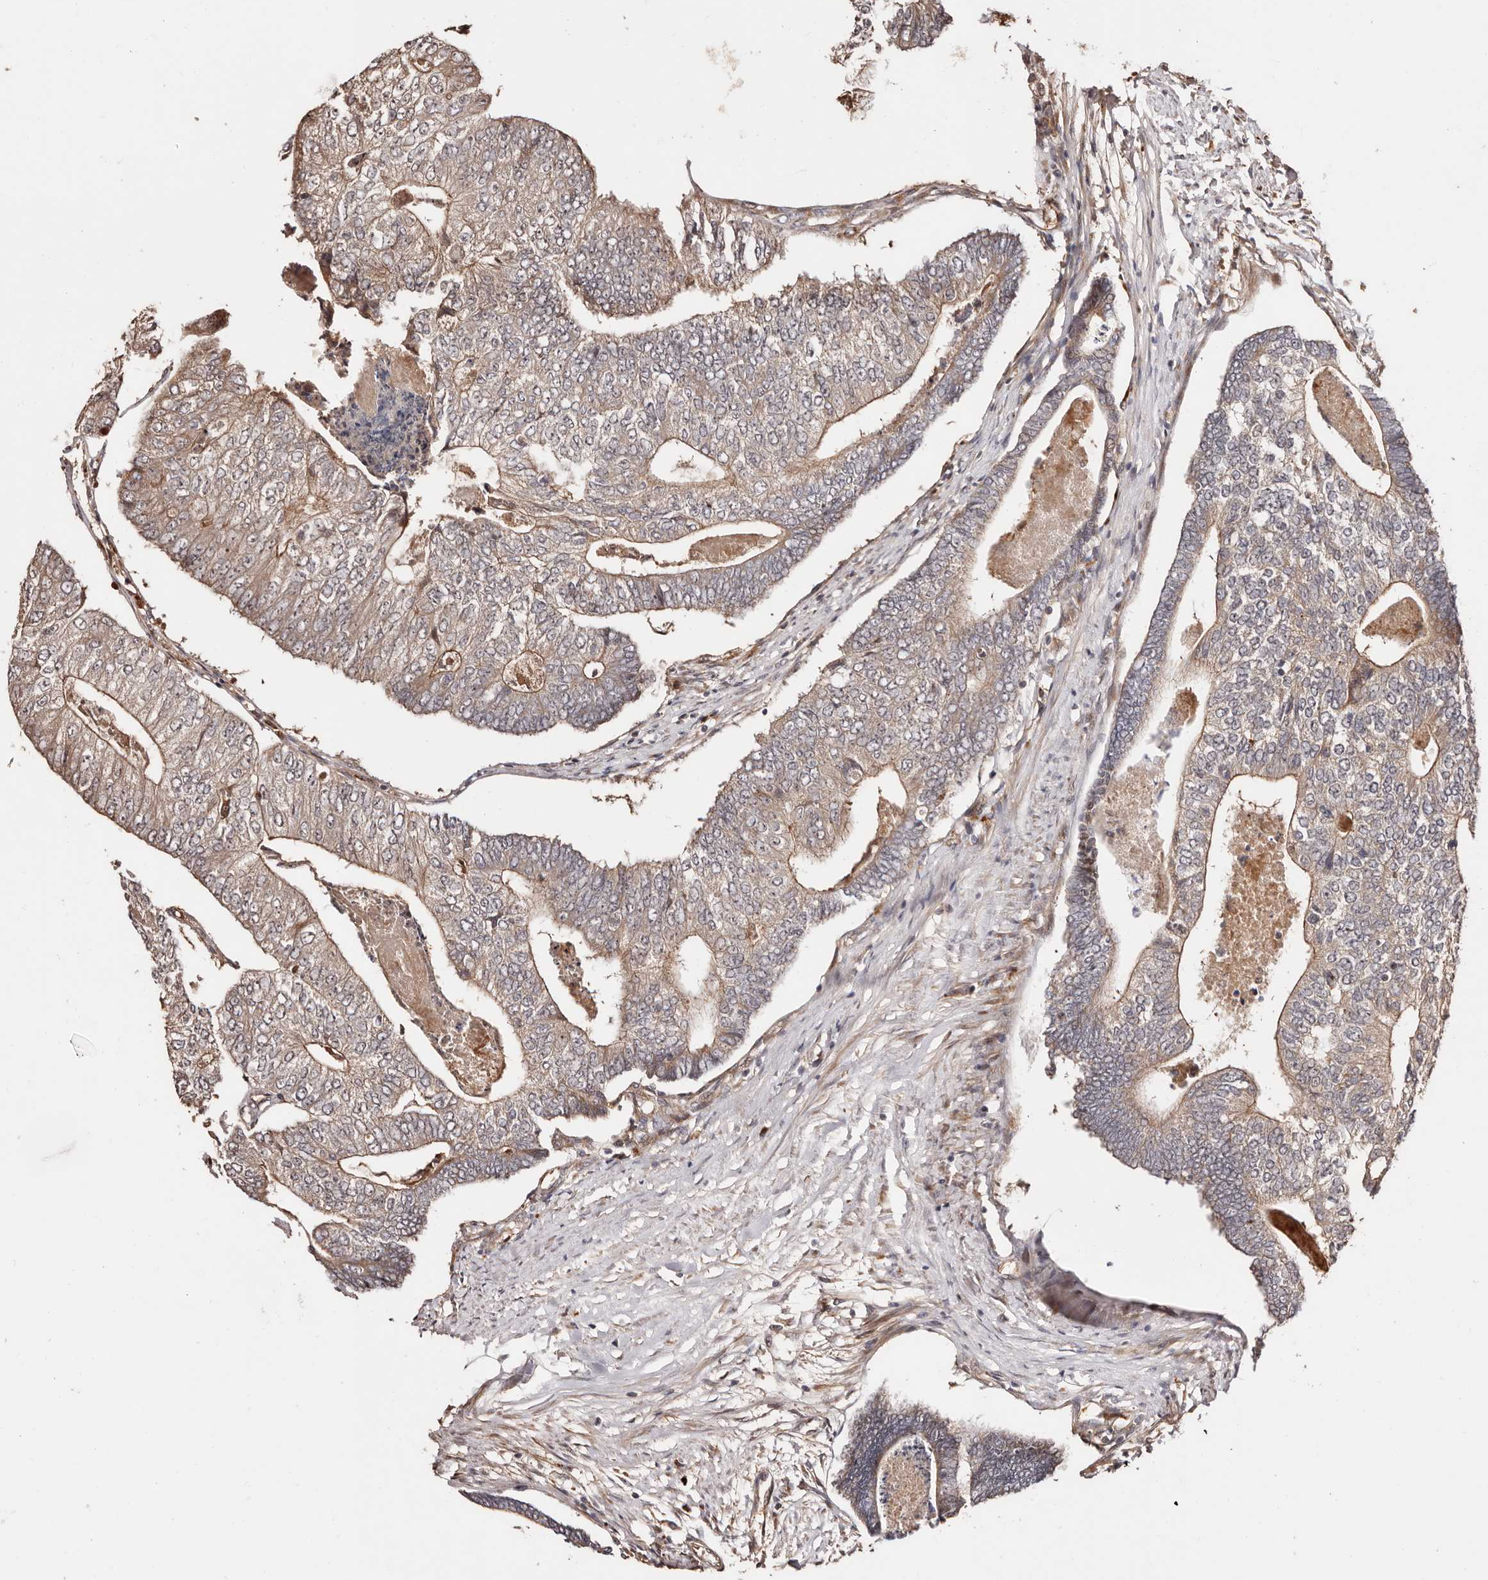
{"staining": {"intensity": "moderate", "quantity": "25%-75%", "location": "cytoplasmic/membranous"}, "tissue": "colorectal cancer", "cell_type": "Tumor cells", "image_type": "cancer", "snomed": [{"axis": "morphology", "description": "Adenocarcinoma, NOS"}, {"axis": "topography", "description": "Colon"}], "caption": "This is an image of immunohistochemistry staining of colorectal cancer (adenocarcinoma), which shows moderate staining in the cytoplasmic/membranous of tumor cells.", "gene": "PTPN22", "patient": {"sex": "female", "age": 67}}